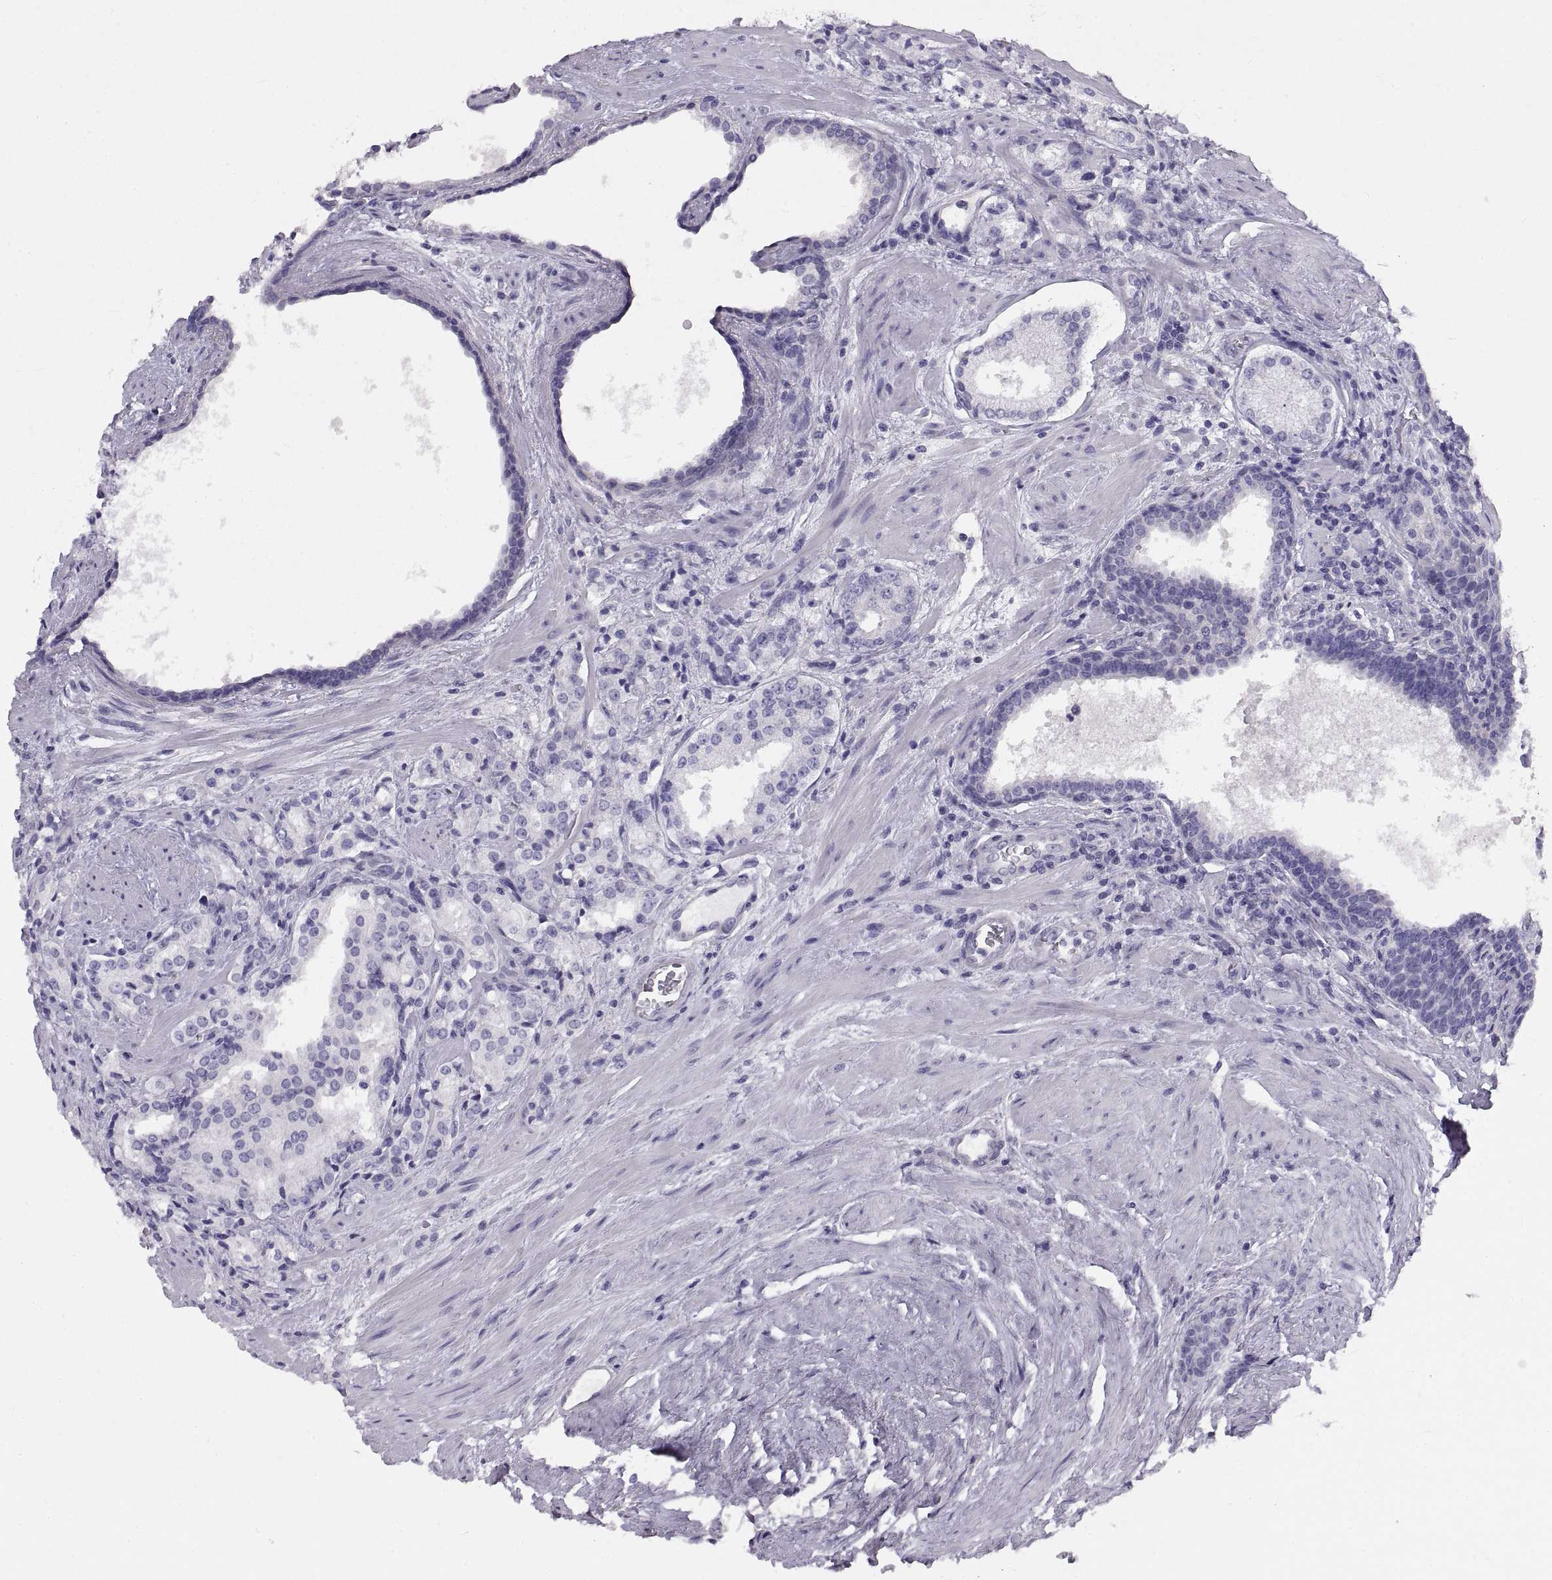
{"staining": {"intensity": "negative", "quantity": "none", "location": "none"}, "tissue": "prostate cancer", "cell_type": "Tumor cells", "image_type": "cancer", "snomed": [{"axis": "morphology", "description": "Adenocarcinoma, Low grade"}, {"axis": "topography", "description": "Prostate"}], "caption": "Adenocarcinoma (low-grade) (prostate) was stained to show a protein in brown. There is no significant positivity in tumor cells. The staining is performed using DAB (3,3'-diaminobenzidine) brown chromogen with nuclei counter-stained in using hematoxylin.", "gene": "CRYBB3", "patient": {"sex": "male", "age": 56}}